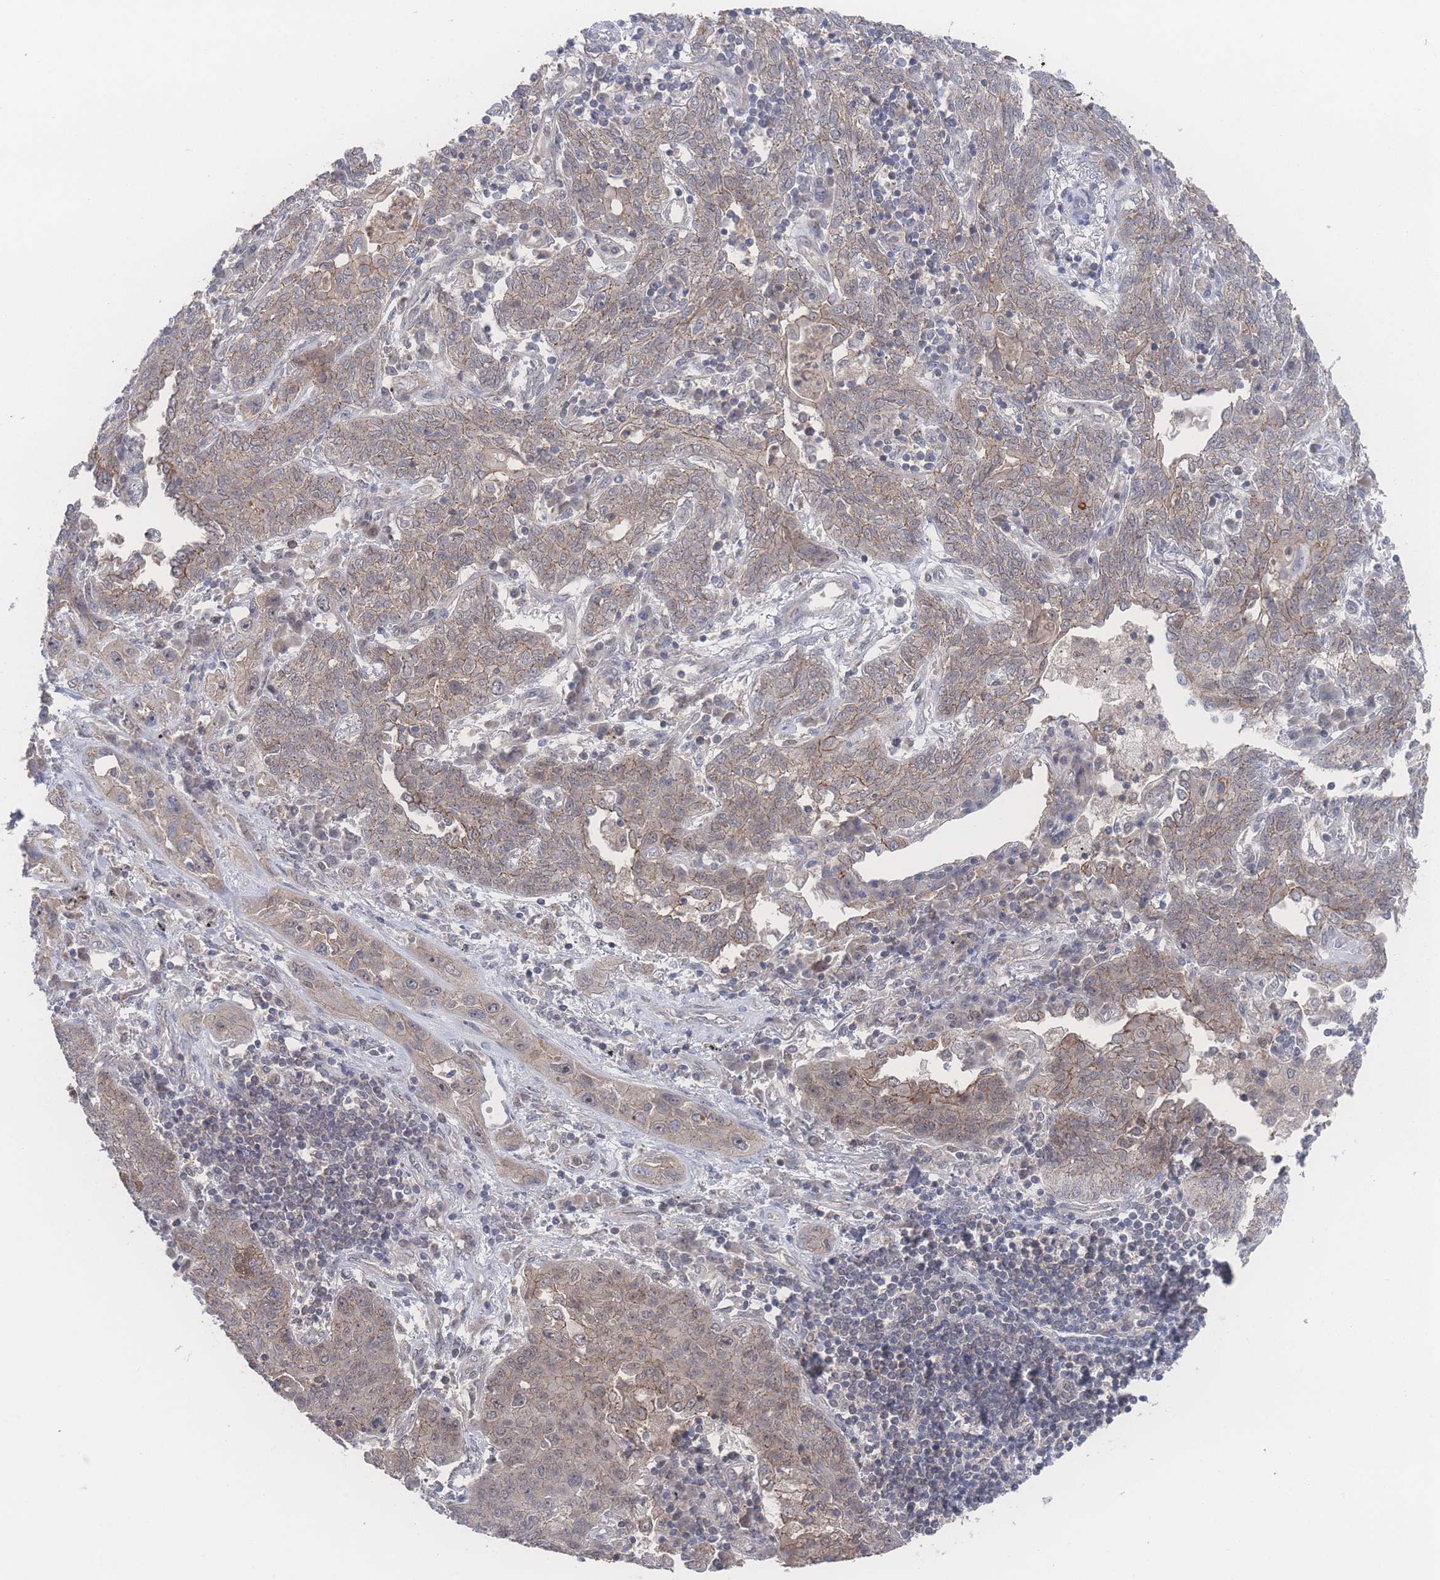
{"staining": {"intensity": "weak", "quantity": "25%-75%", "location": "cytoplasmic/membranous"}, "tissue": "lung cancer", "cell_type": "Tumor cells", "image_type": "cancer", "snomed": [{"axis": "morphology", "description": "Squamous cell carcinoma, NOS"}, {"axis": "topography", "description": "Lung"}], "caption": "Brown immunohistochemical staining in human lung cancer demonstrates weak cytoplasmic/membranous positivity in about 25%-75% of tumor cells. (Brightfield microscopy of DAB IHC at high magnification).", "gene": "NBEAL1", "patient": {"sex": "female", "age": 70}}